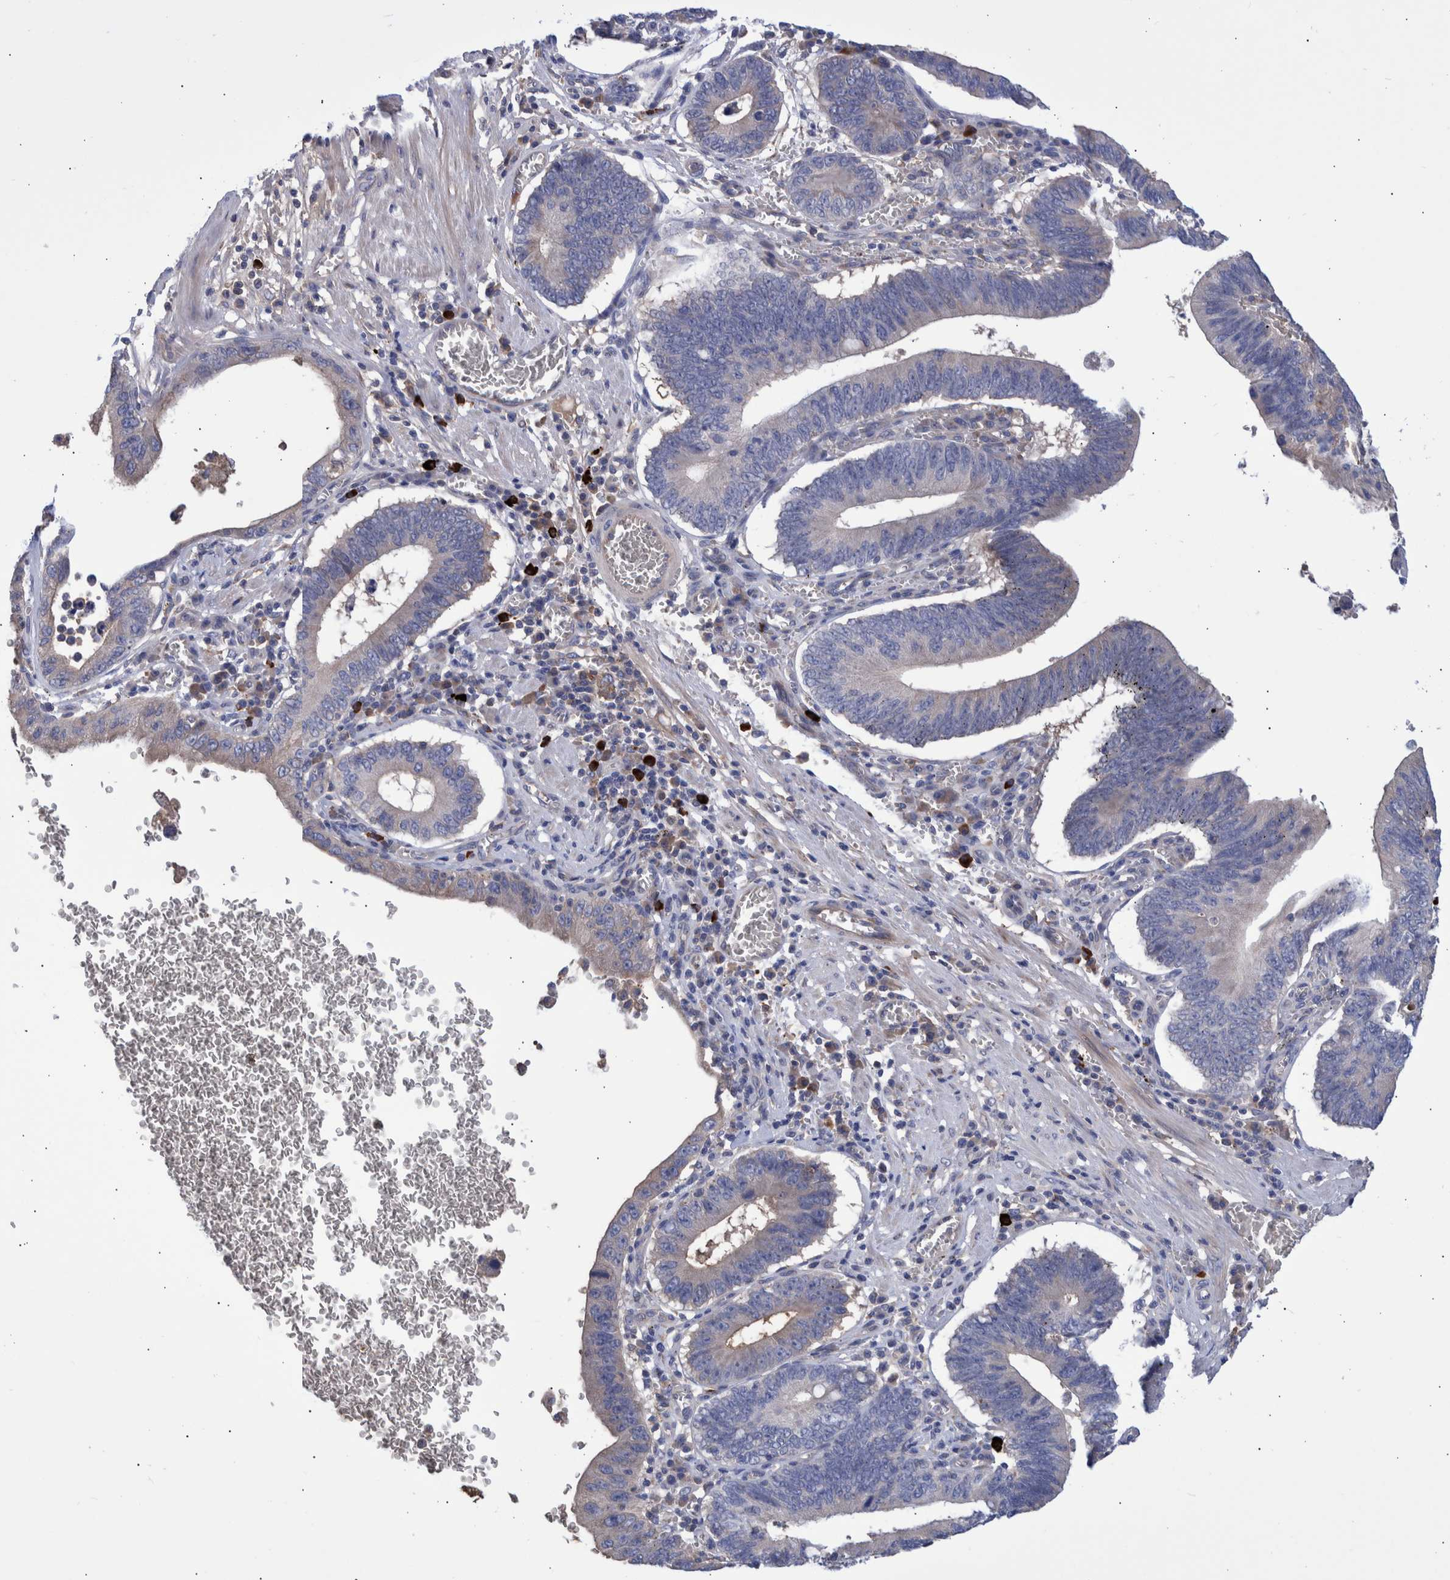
{"staining": {"intensity": "negative", "quantity": "none", "location": "none"}, "tissue": "stomach cancer", "cell_type": "Tumor cells", "image_type": "cancer", "snomed": [{"axis": "morphology", "description": "Adenocarcinoma, NOS"}, {"axis": "topography", "description": "Stomach"}, {"axis": "topography", "description": "Gastric cardia"}], "caption": "IHC of human stomach cancer displays no positivity in tumor cells.", "gene": "DLL4", "patient": {"sex": "male", "age": 59}}